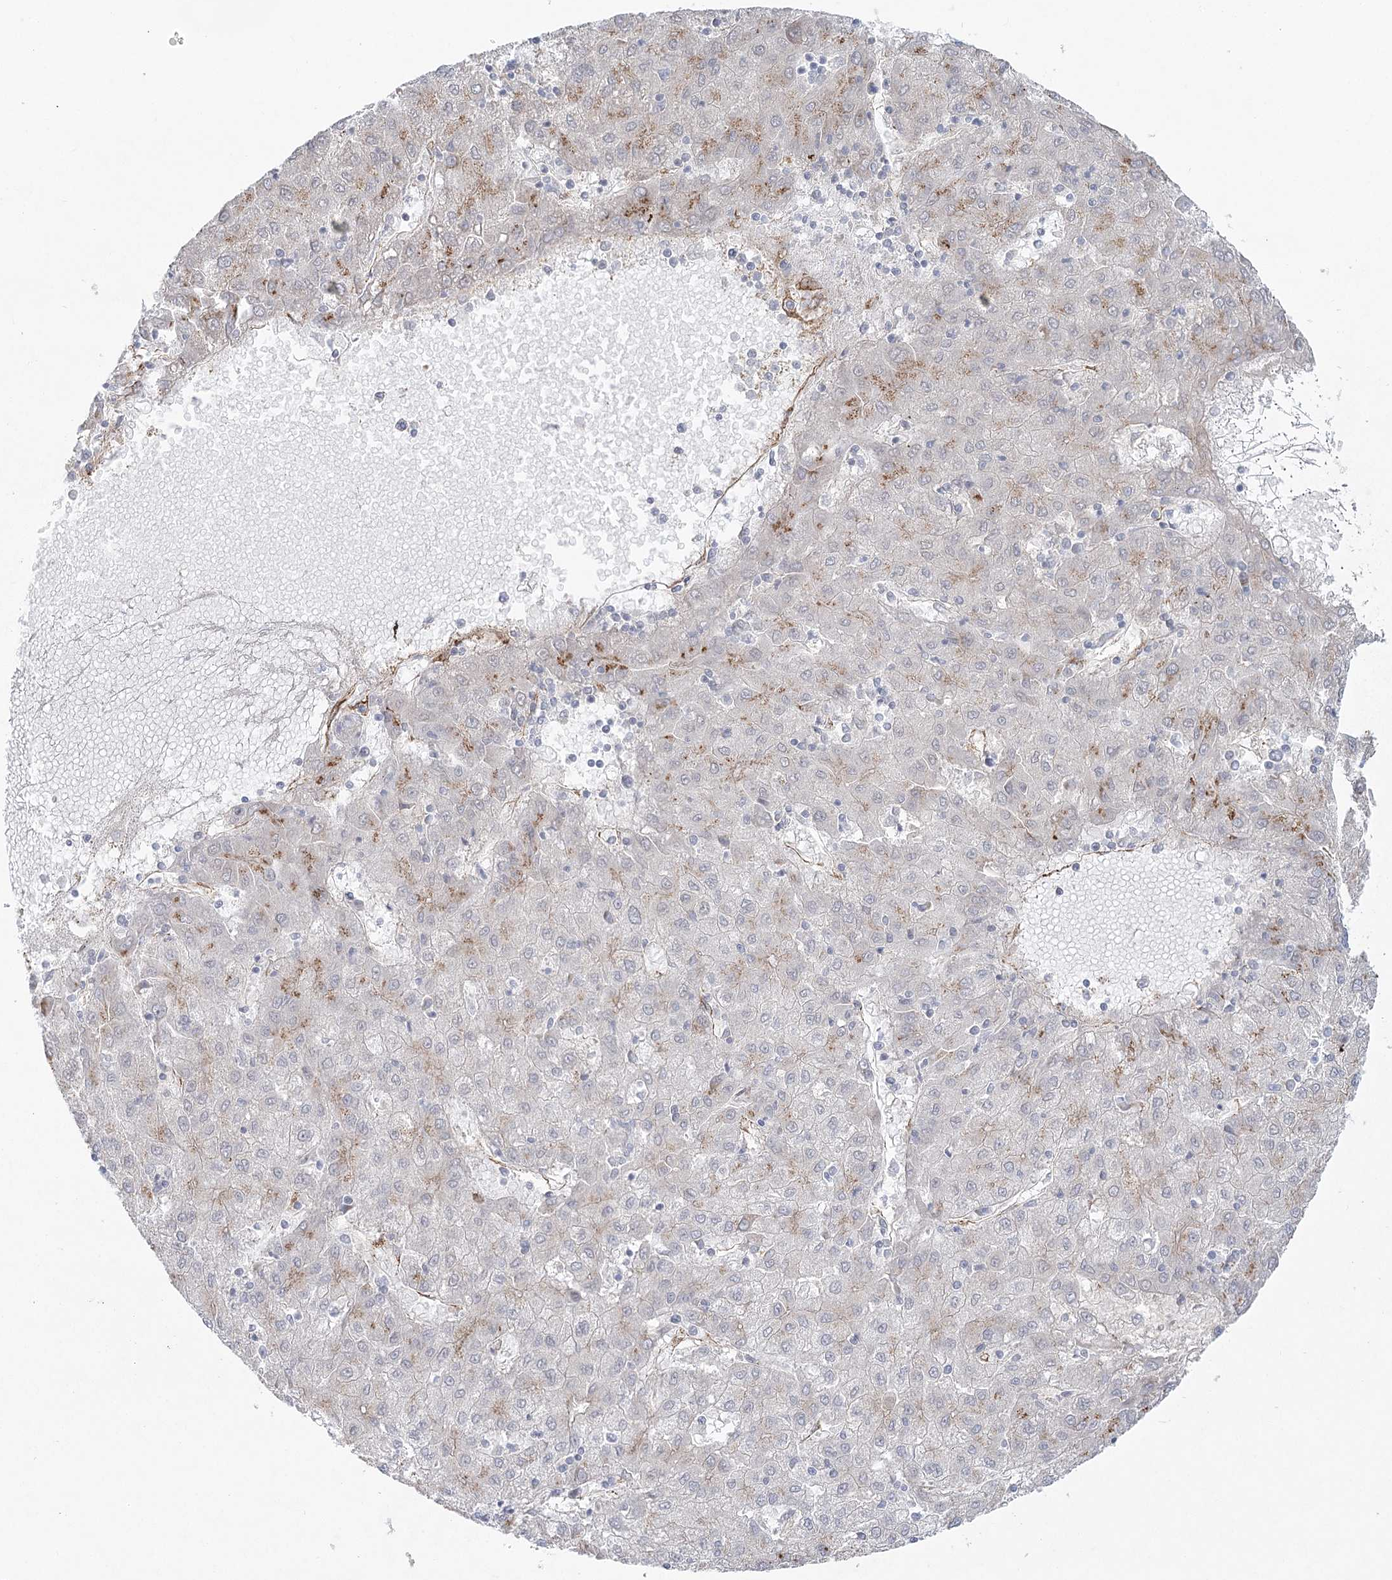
{"staining": {"intensity": "weak", "quantity": "<25%", "location": "cytoplasmic/membranous"}, "tissue": "liver cancer", "cell_type": "Tumor cells", "image_type": "cancer", "snomed": [{"axis": "morphology", "description": "Carcinoma, Hepatocellular, NOS"}, {"axis": "topography", "description": "Liver"}], "caption": "This histopathology image is of liver cancer stained with immunohistochemistry (IHC) to label a protein in brown with the nuclei are counter-stained blue. There is no positivity in tumor cells.", "gene": "KBTBD4", "patient": {"sex": "male", "age": 72}}